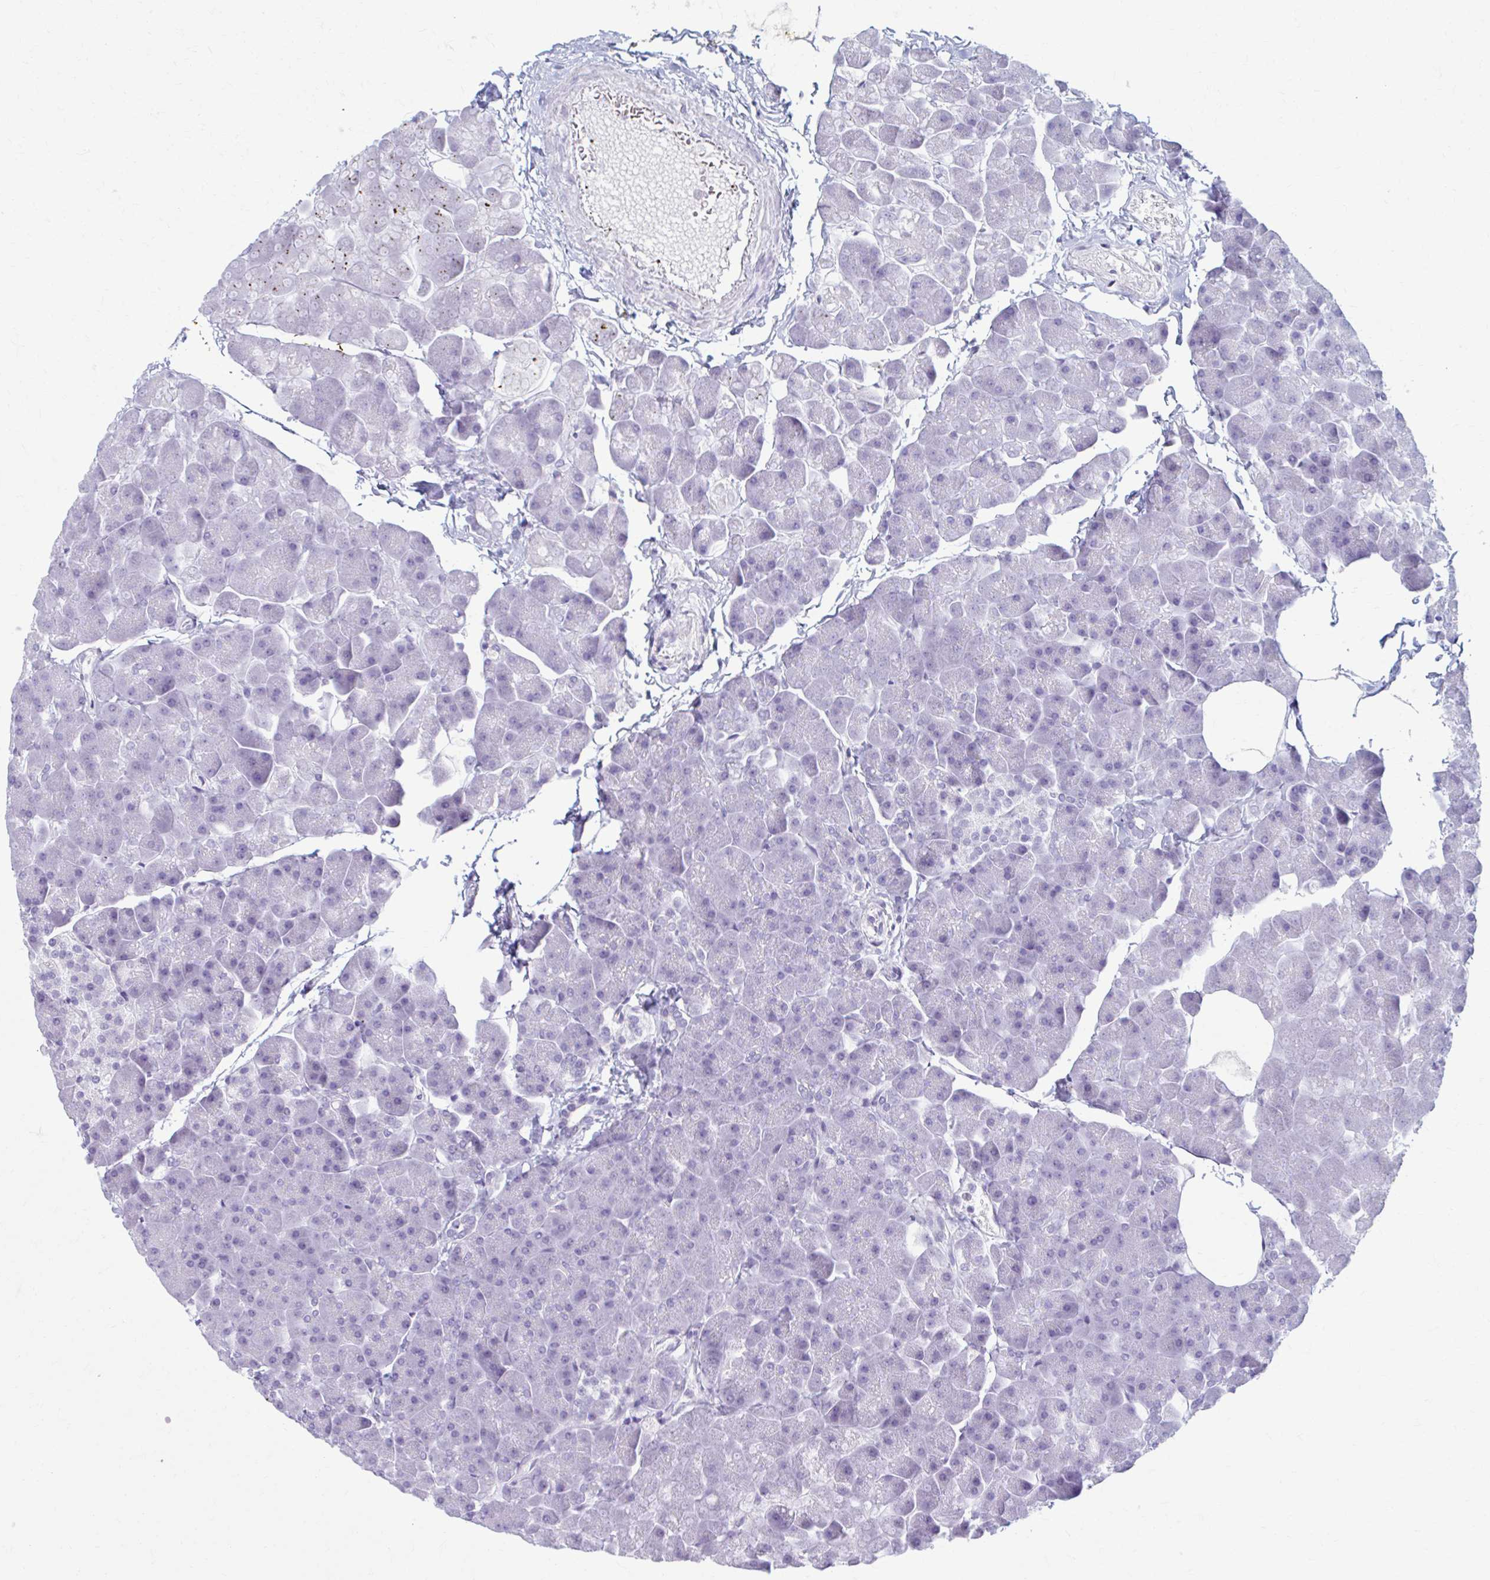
{"staining": {"intensity": "negative", "quantity": "none", "location": "none"}, "tissue": "pancreas", "cell_type": "Exocrine glandular cells", "image_type": "normal", "snomed": [{"axis": "morphology", "description": "Normal tissue, NOS"}, {"axis": "topography", "description": "Pancreas"}], "caption": "Immunohistochemical staining of benign pancreas reveals no significant expression in exocrine glandular cells.", "gene": "C12orf71", "patient": {"sex": "male", "age": 35}}